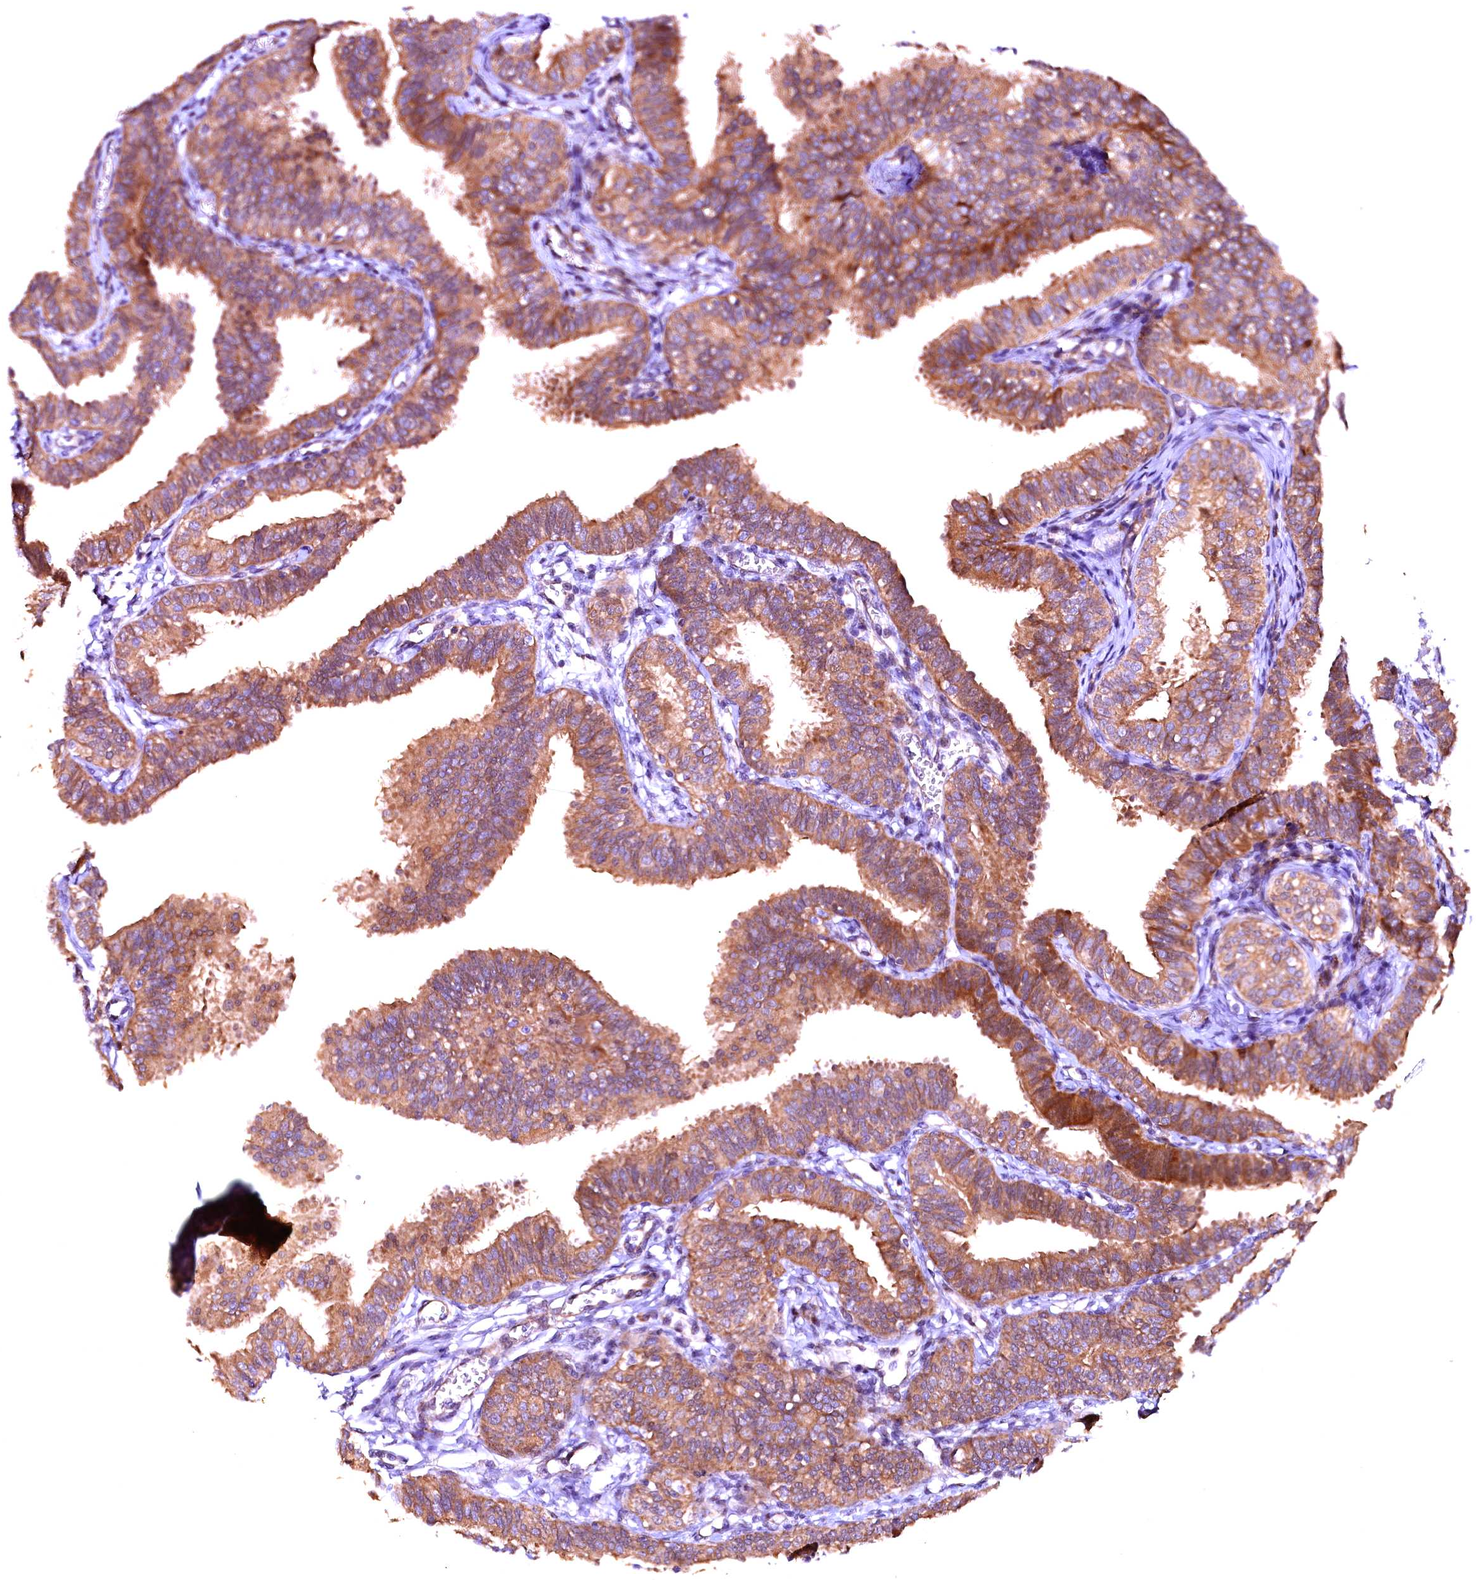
{"staining": {"intensity": "moderate", "quantity": ">75%", "location": "cytoplasmic/membranous"}, "tissue": "fallopian tube", "cell_type": "Glandular cells", "image_type": "normal", "snomed": [{"axis": "morphology", "description": "Normal tissue, NOS"}, {"axis": "topography", "description": "Fallopian tube"}], "caption": "Protein staining exhibits moderate cytoplasmic/membranous staining in approximately >75% of glandular cells in benign fallopian tube.", "gene": "RPUSD2", "patient": {"sex": "female", "age": 35}}